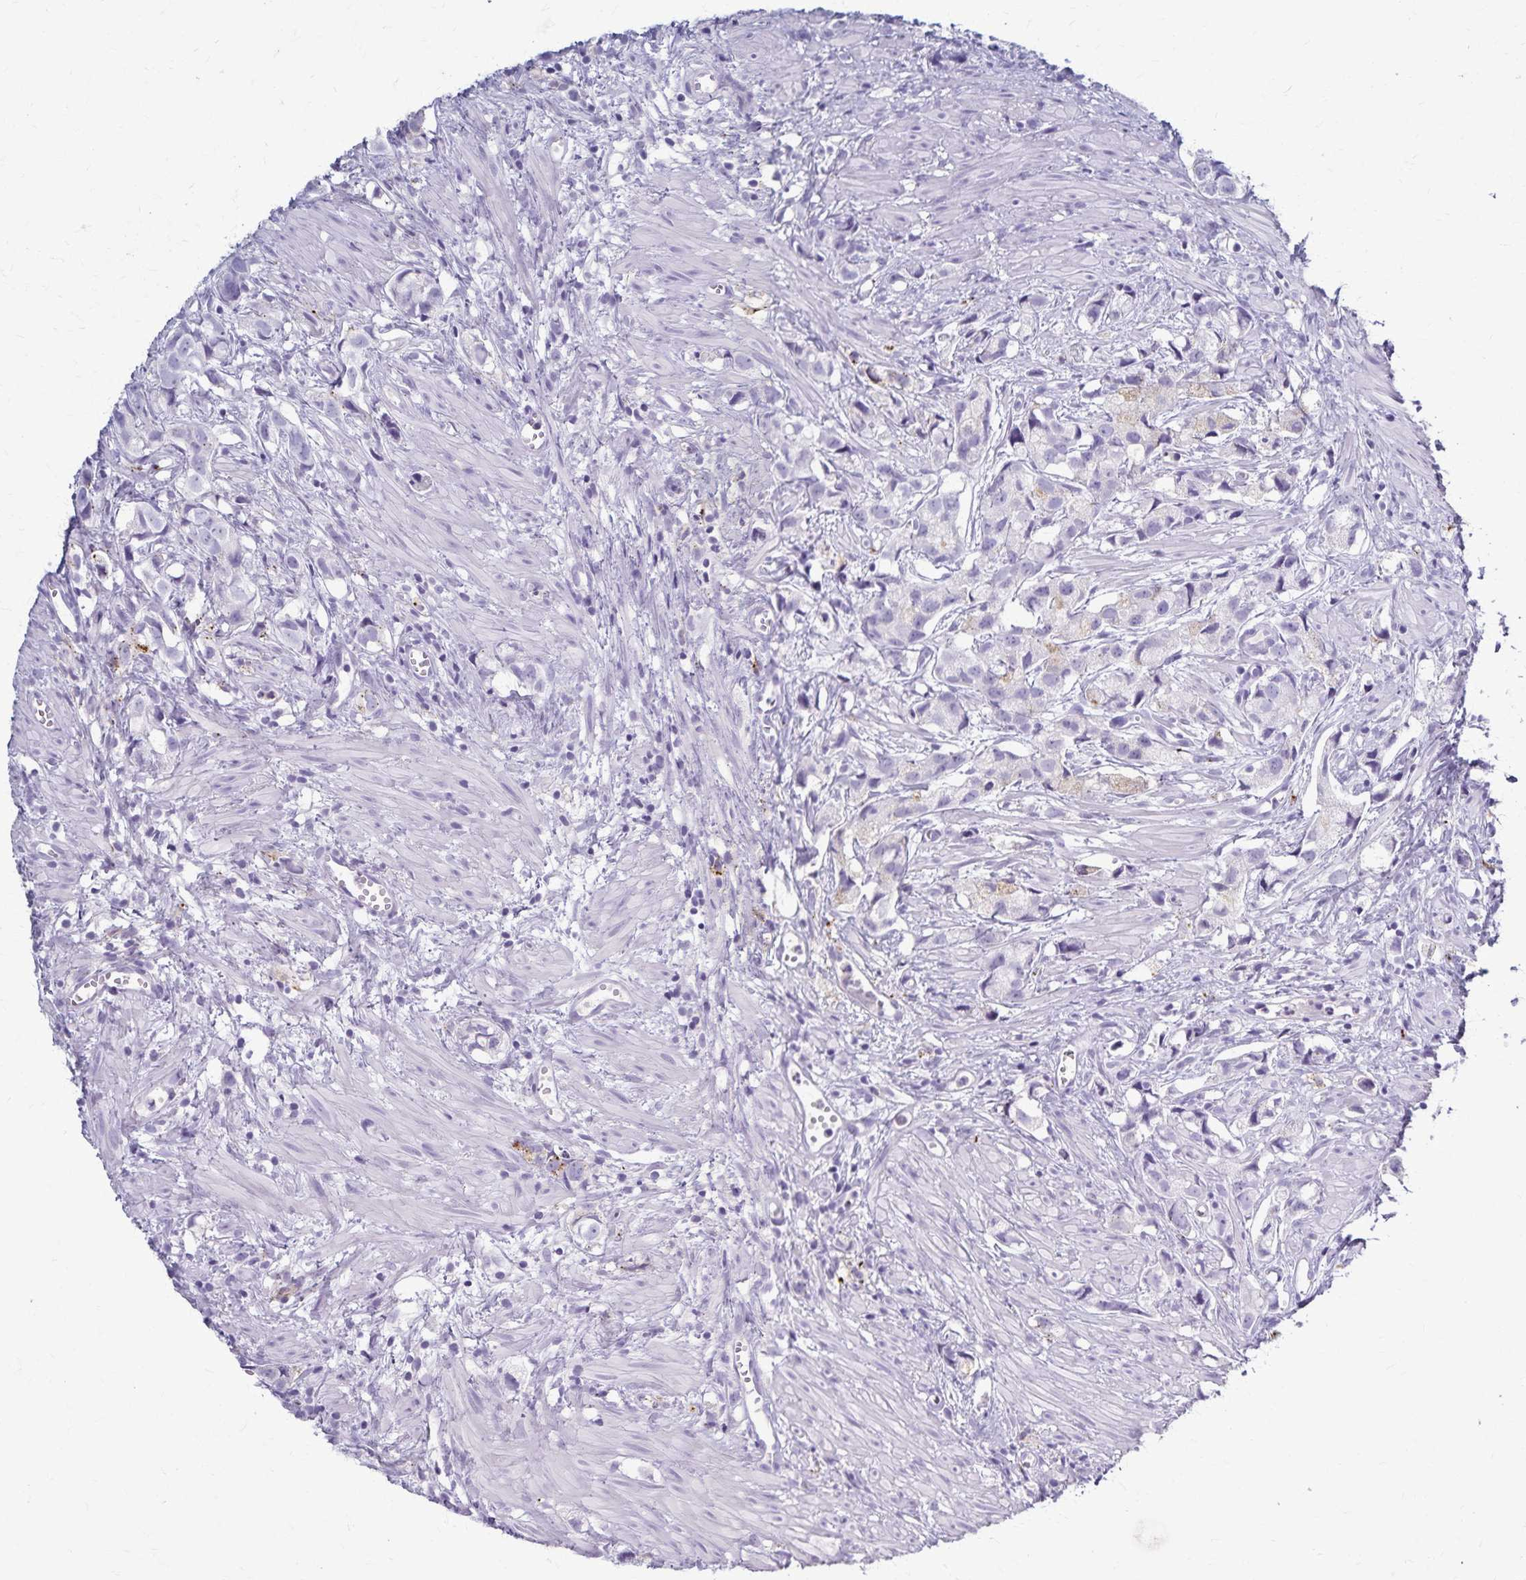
{"staining": {"intensity": "negative", "quantity": "none", "location": "none"}, "tissue": "prostate cancer", "cell_type": "Tumor cells", "image_type": "cancer", "snomed": [{"axis": "morphology", "description": "Adenocarcinoma, High grade"}, {"axis": "topography", "description": "Prostate"}], "caption": "Photomicrograph shows no significant protein staining in tumor cells of high-grade adenocarcinoma (prostate).", "gene": "TMEM60", "patient": {"sex": "male", "age": 58}}